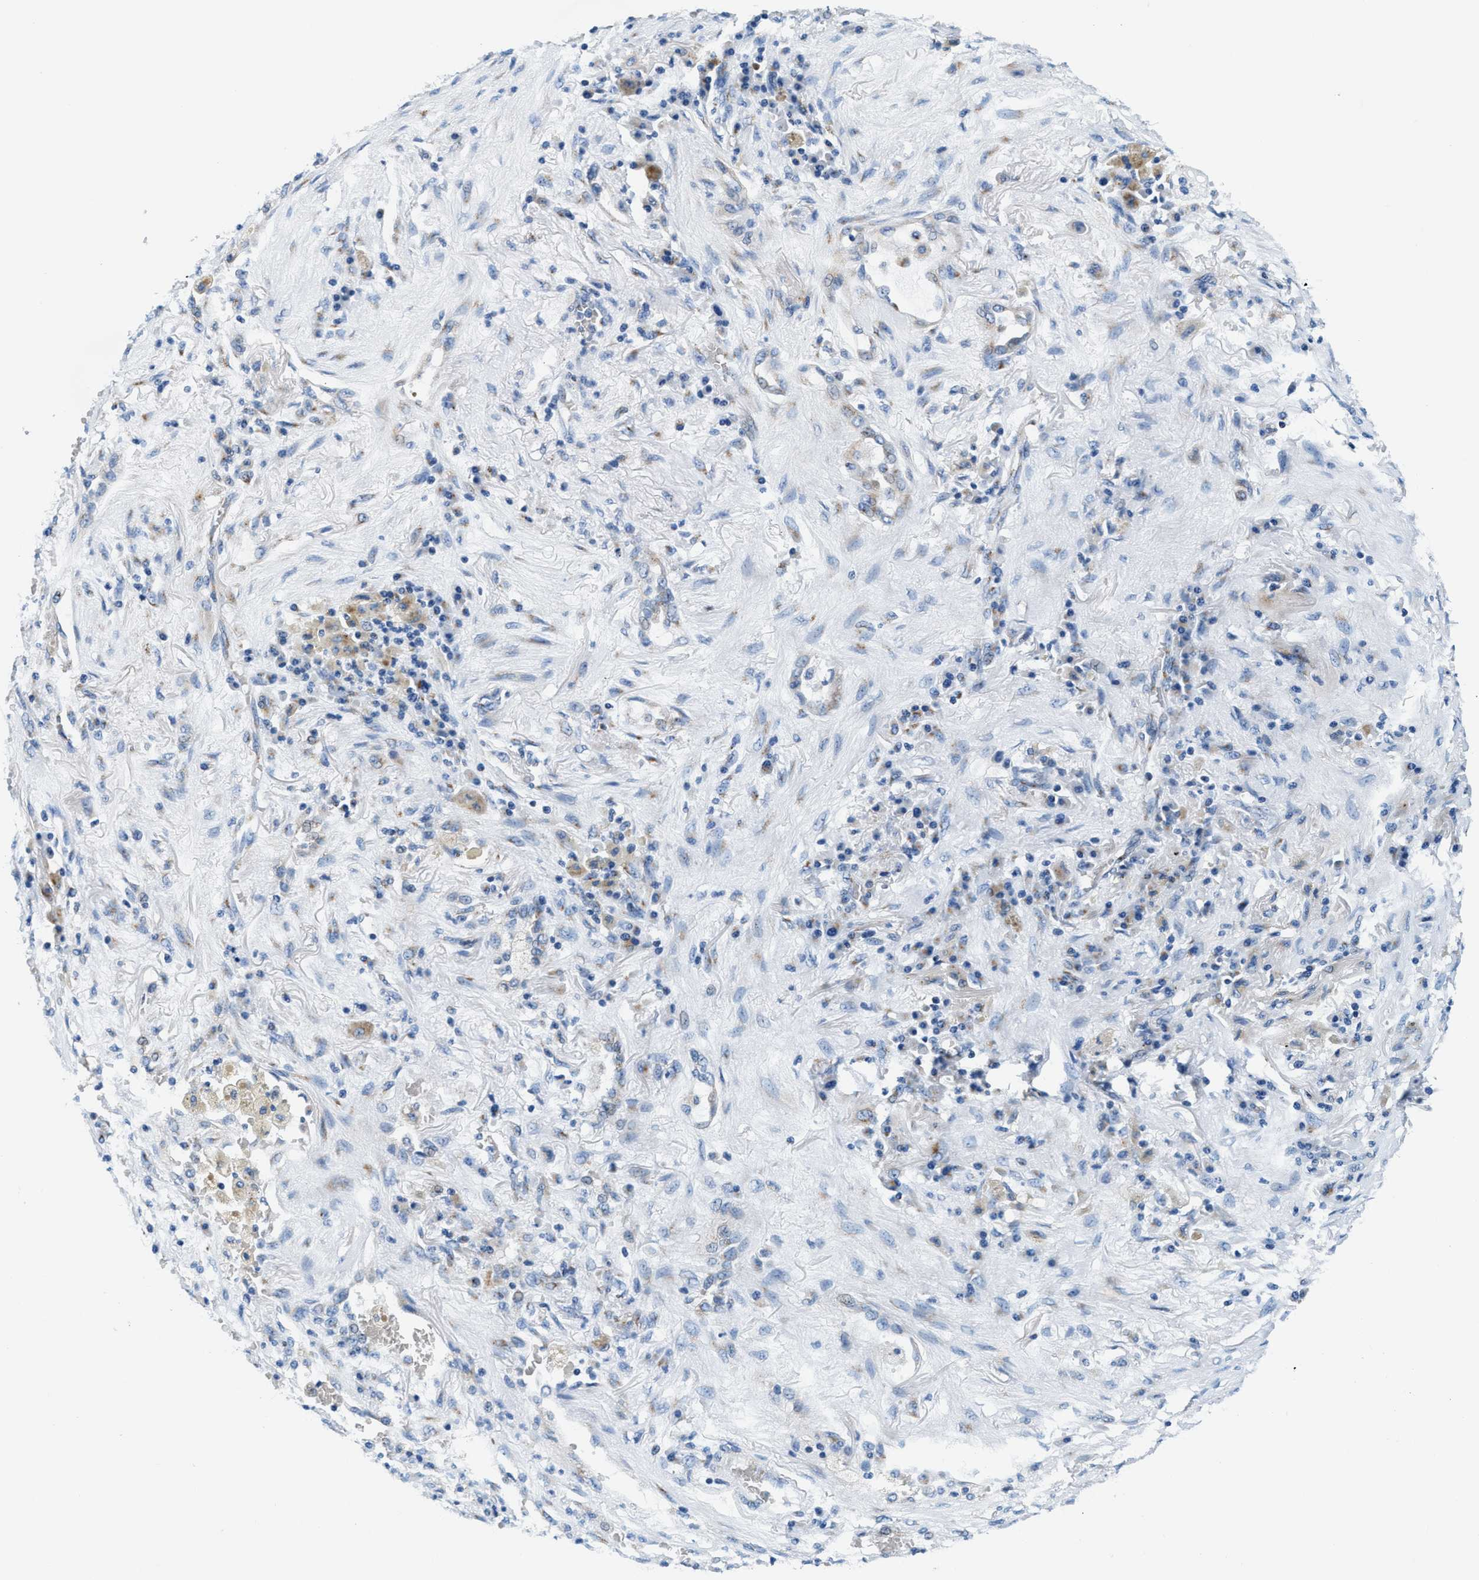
{"staining": {"intensity": "weak", "quantity": "<25%", "location": "cytoplasmic/membranous"}, "tissue": "lung cancer", "cell_type": "Tumor cells", "image_type": "cancer", "snomed": [{"axis": "morphology", "description": "Squamous cell carcinoma, NOS"}, {"axis": "topography", "description": "Lung"}], "caption": "Tumor cells are negative for brown protein staining in lung cancer (squamous cell carcinoma).", "gene": "VPS53", "patient": {"sex": "male", "age": 61}}